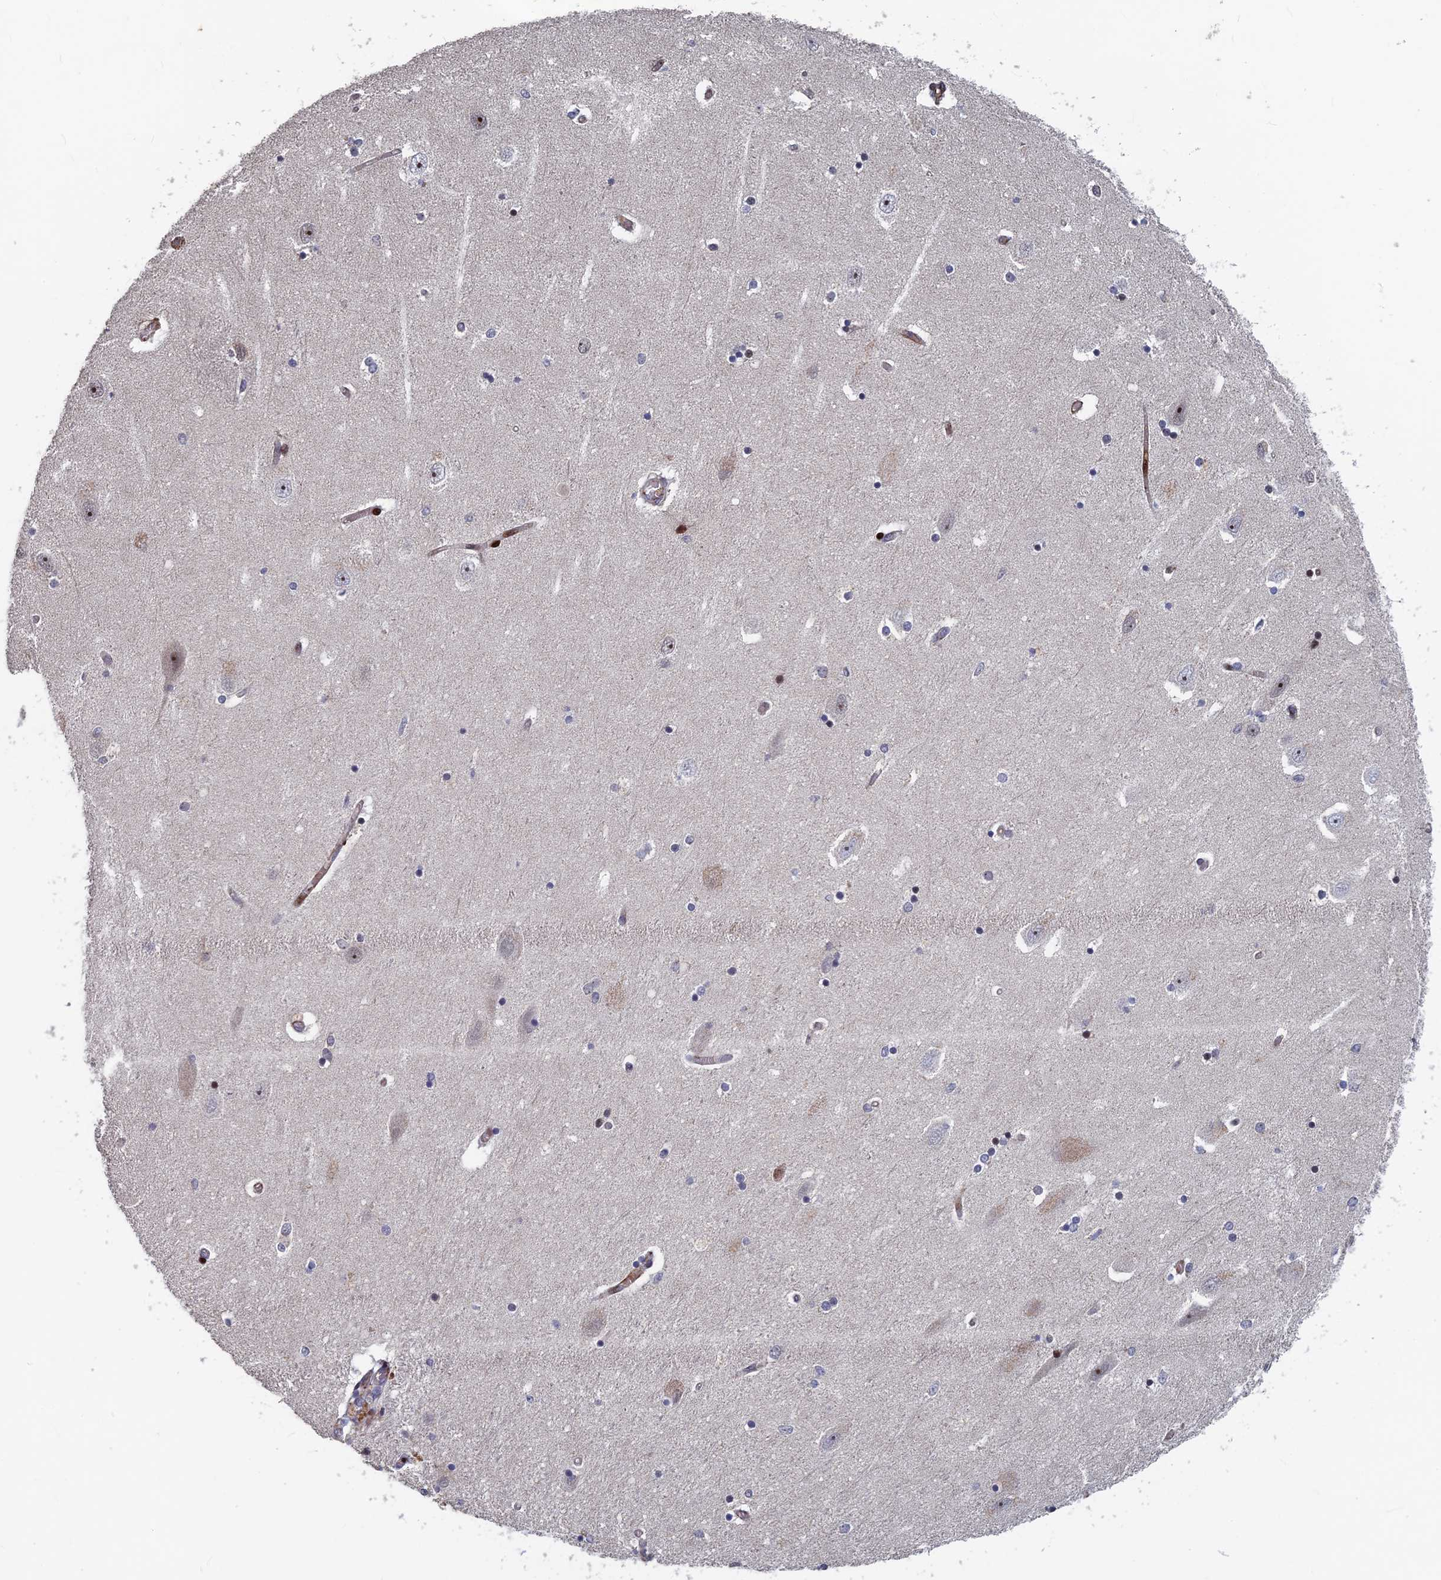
{"staining": {"intensity": "negative", "quantity": "none", "location": "none"}, "tissue": "hippocampus", "cell_type": "Glial cells", "image_type": "normal", "snomed": [{"axis": "morphology", "description": "Normal tissue, NOS"}, {"axis": "topography", "description": "Hippocampus"}], "caption": "This histopathology image is of benign hippocampus stained with immunohistochemistry (IHC) to label a protein in brown with the nuclei are counter-stained blue. There is no staining in glial cells. (Stains: DAB (3,3'-diaminobenzidine) IHC with hematoxylin counter stain, Microscopy: brightfield microscopy at high magnification).", "gene": "SH3D21", "patient": {"sex": "female", "age": 54}}